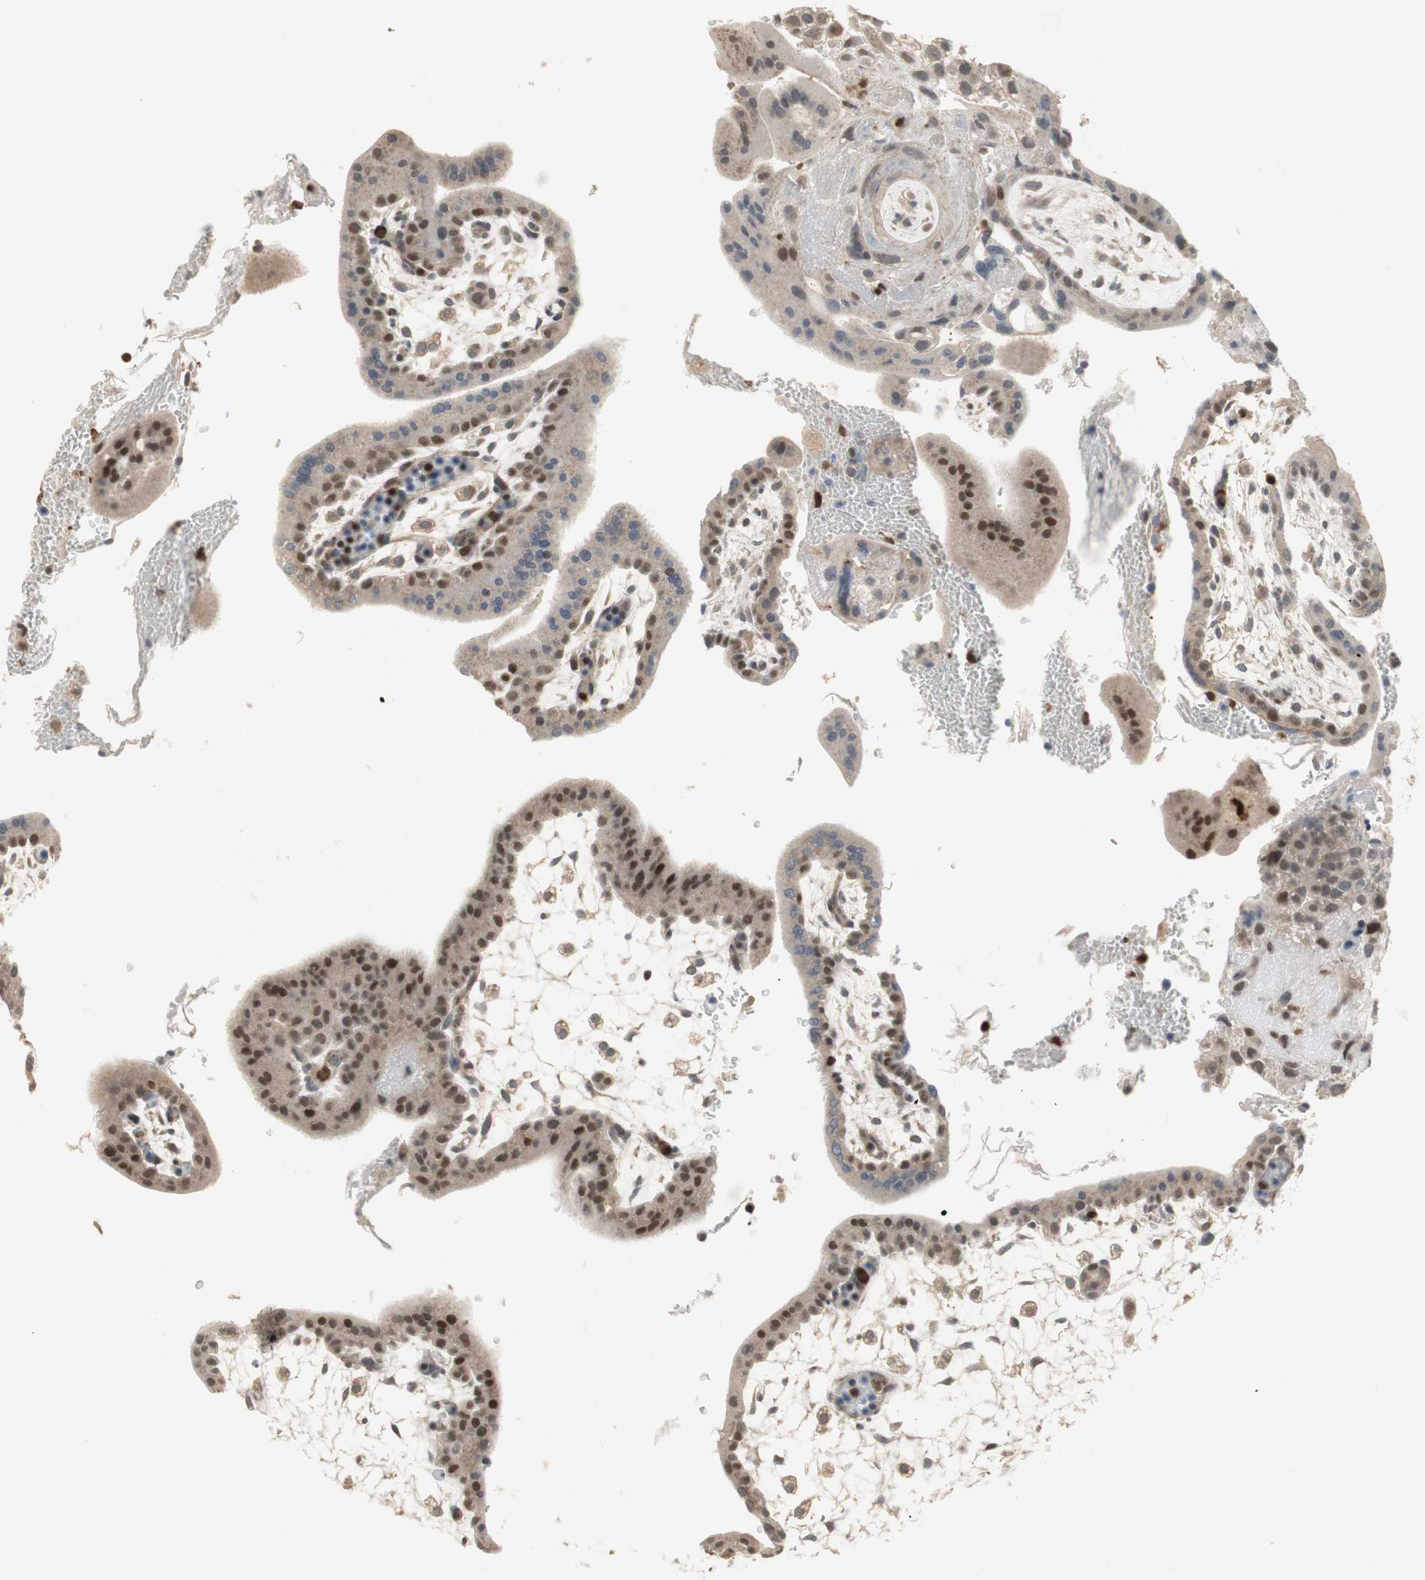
{"staining": {"intensity": "strong", "quantity": ">75%", "location": "nuclear"}, "tissue": "placenta", "cell_type": "Trophoblastic cells", "image_type": "normal", "snomed": [{"axis": "morphology", "description": "Normal tissue, NOS"}, {"axis": "topography", "description": "Placenta"}], "caption": "Strong nuclear staining for a protein is appreciated in approximately >75% of trophoblastic cells of benign placenta using IHC.", "gene": "SNX4", "patient": {"sex": "female", "age": 35}}